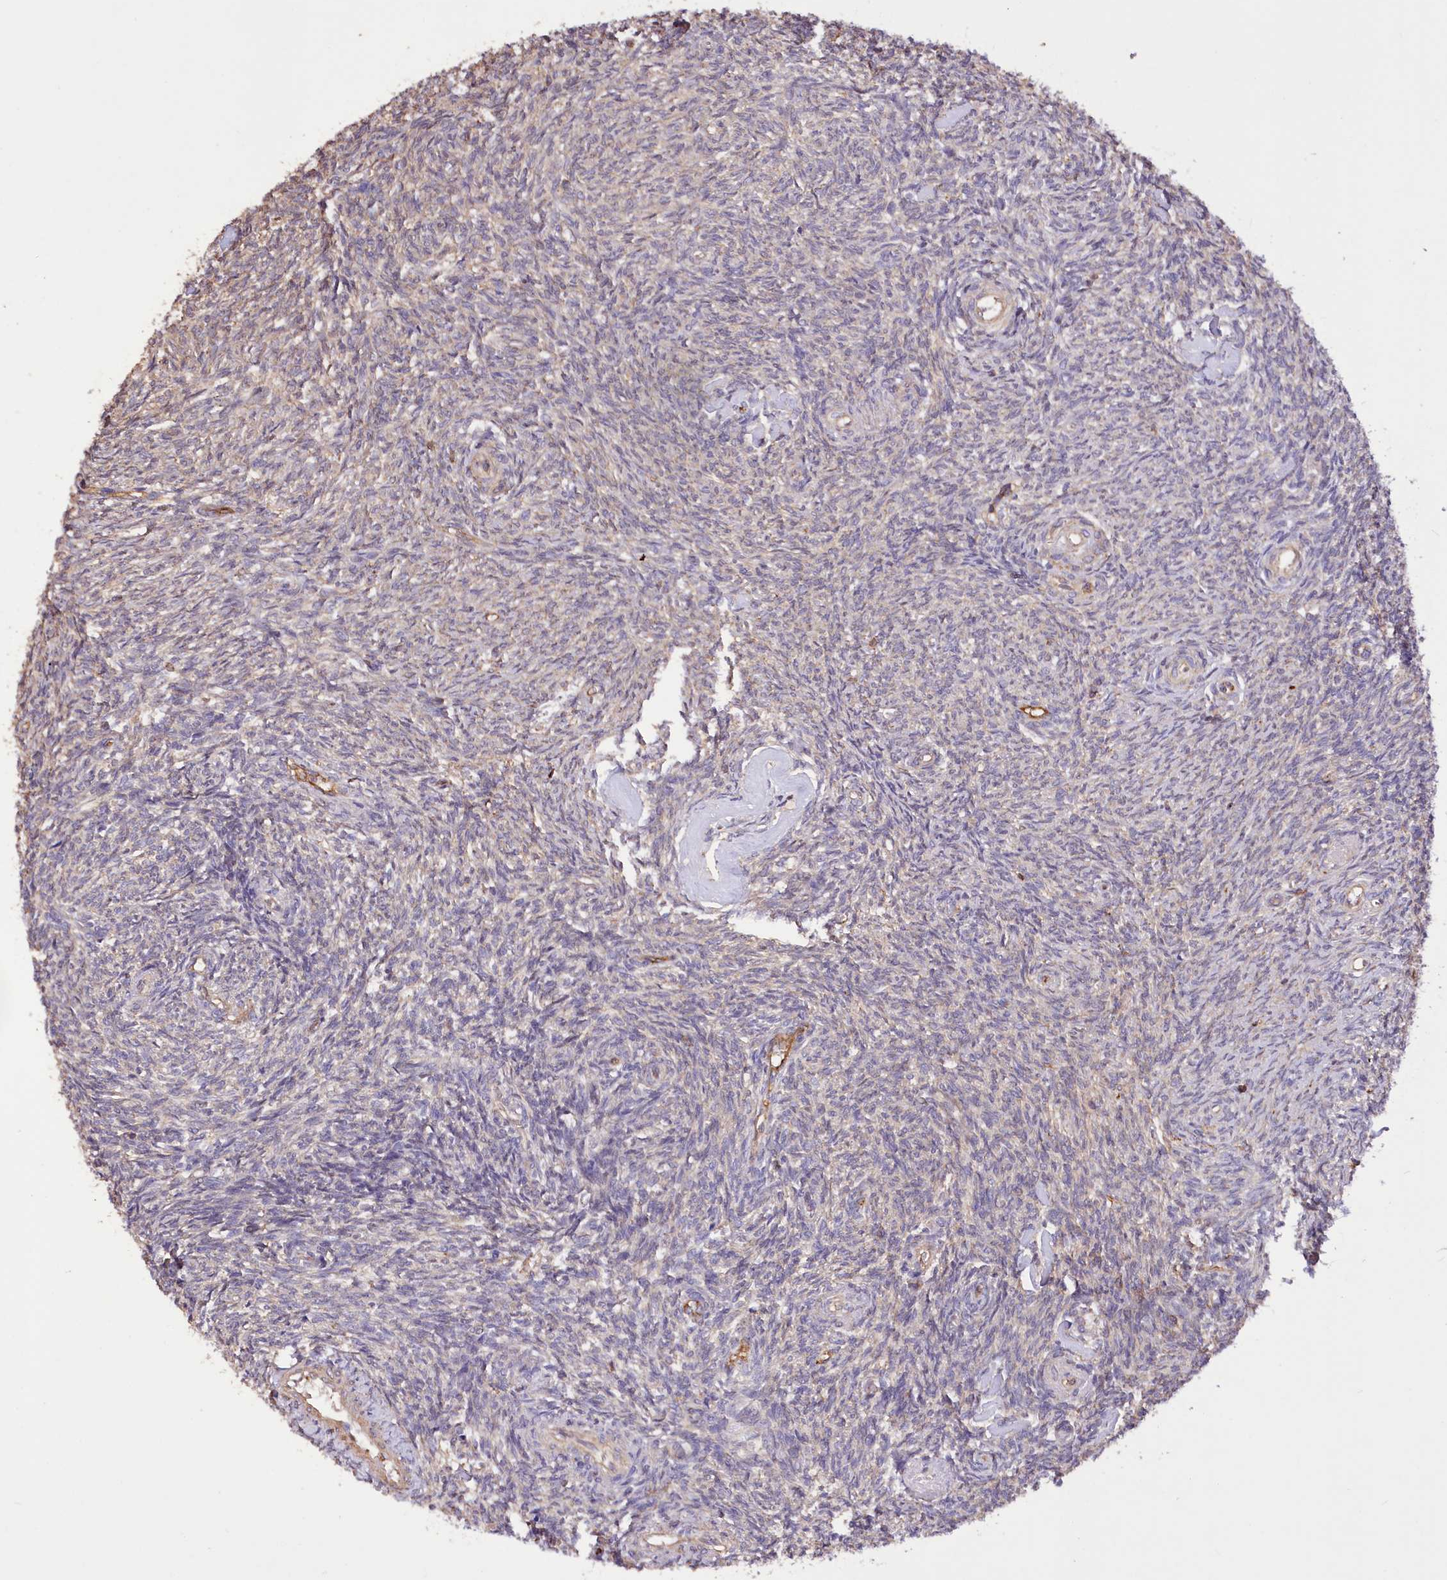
{"staining": {"intensity": "negative", "quantity": "none", "location": "none"}, "tissue": "ovary", "cell_type": "Ovarian stroma cells", "image_type": "normal", "snomed": [{"axis": "morphology", "description": "Normal tissue, NOS"}, {"axis": "topography", "description": "Ovary"}], "caption": "IHC micrograph of benign ovary: human ovary stained with DAB (3,3'-diaminobenzidine) reveals no significant protein positivity in ovarian stroma cells.", "gene": "DPP3", "patient": {"sex": "female", "age": 44}}